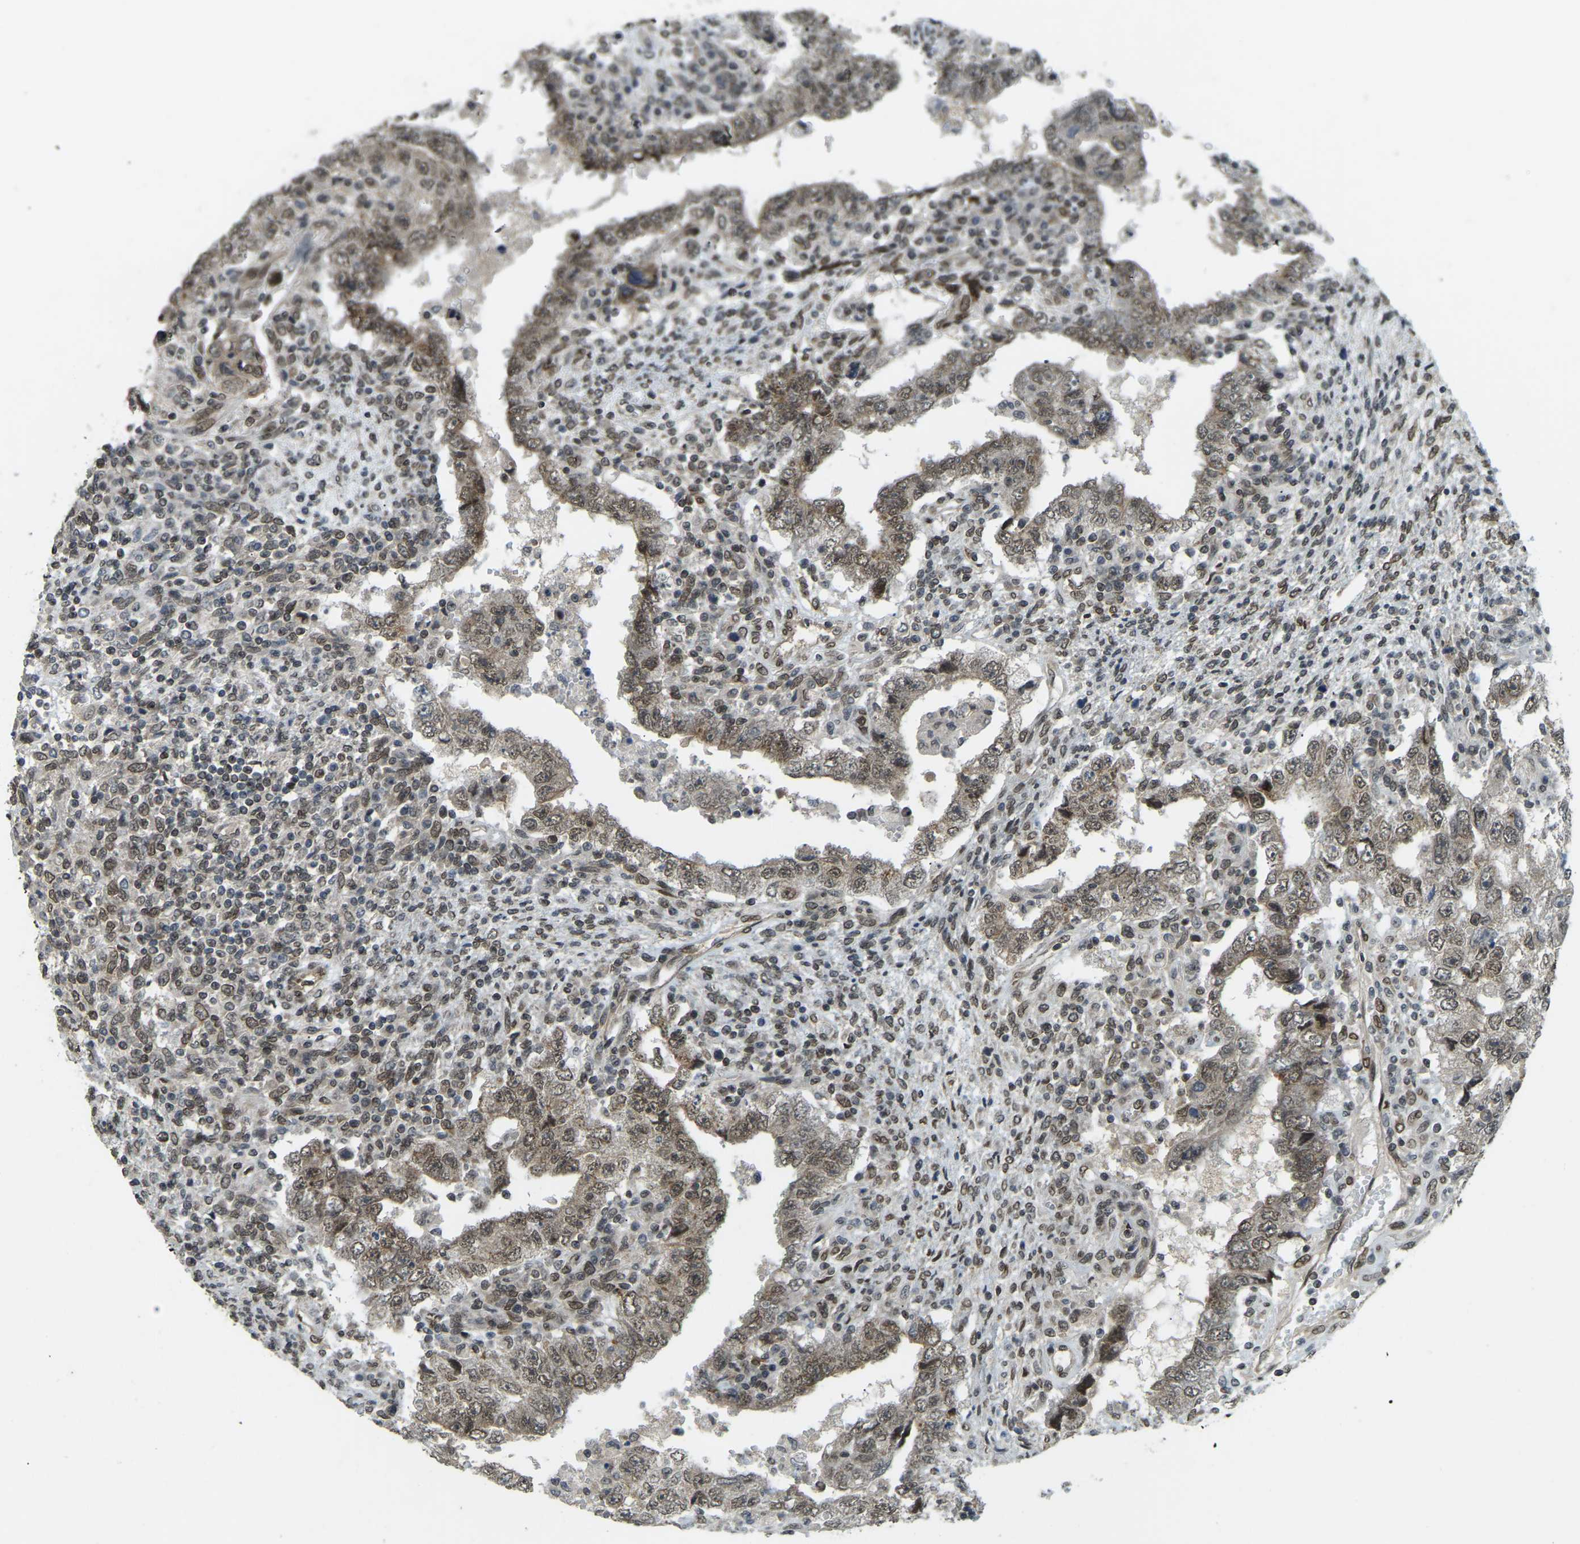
{"staining": {"intensity": "moderate", "quantity": ">75%", "location": "cytoplasmic/membranous,nuclear"}, "tissue": "testis cancer", "cell_type": "Tumor cells", "image_type": "cancer", "snomed": [{"axis": "morphology", "description": "Carcinoma, Embryonal, NOS"}, {"axis": "topography", "description": "Testis"}], "caption": "Human testis cancer stained with a protein marker exhibits moderate staining in tumor cells.", "gene": "SYNE1", "patient": {"sex": "male", "age": 26}}